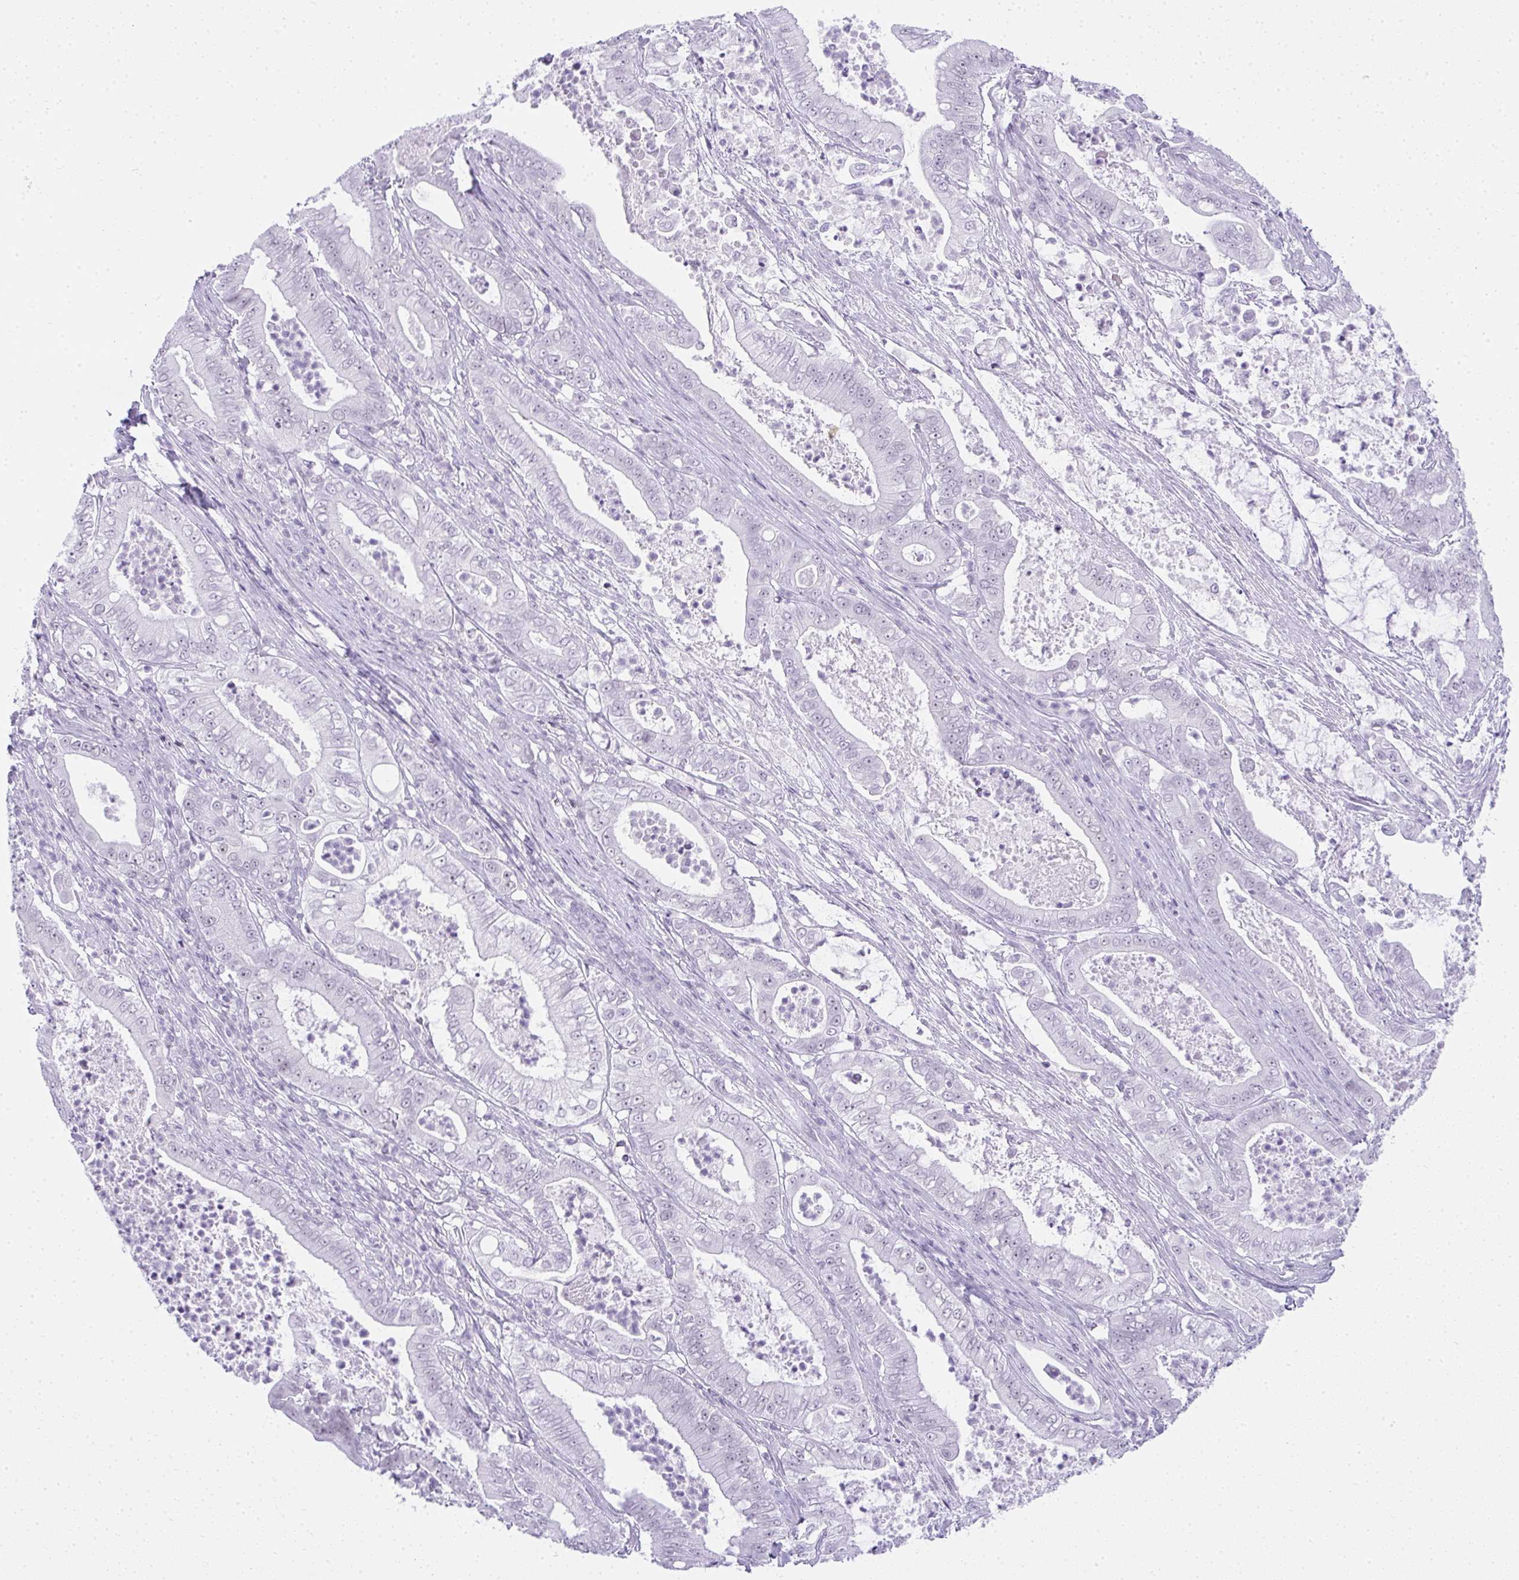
{"staining": {"intensity": "negative", "quantity": "none", "location": "none"}, "tissue": "pancreatic cancer", "cell_type": "Tumor cells", "image_type": "cancer", "snomed": [{"axis": "morphology", "description": "Adenocarcinoma, NOS"}, {"axis": "topography", "description": "Pancreas"}], "caption": "Immunohistochemistry histopathology image of neoplastic tissue: human pancreatic cancer (adenocarcinoma) stained with DAB demonstrates no significant protein staining in tumor cells.", "gene": "PLA2G1B", "patient": {"sex": "male", "age": 71}}